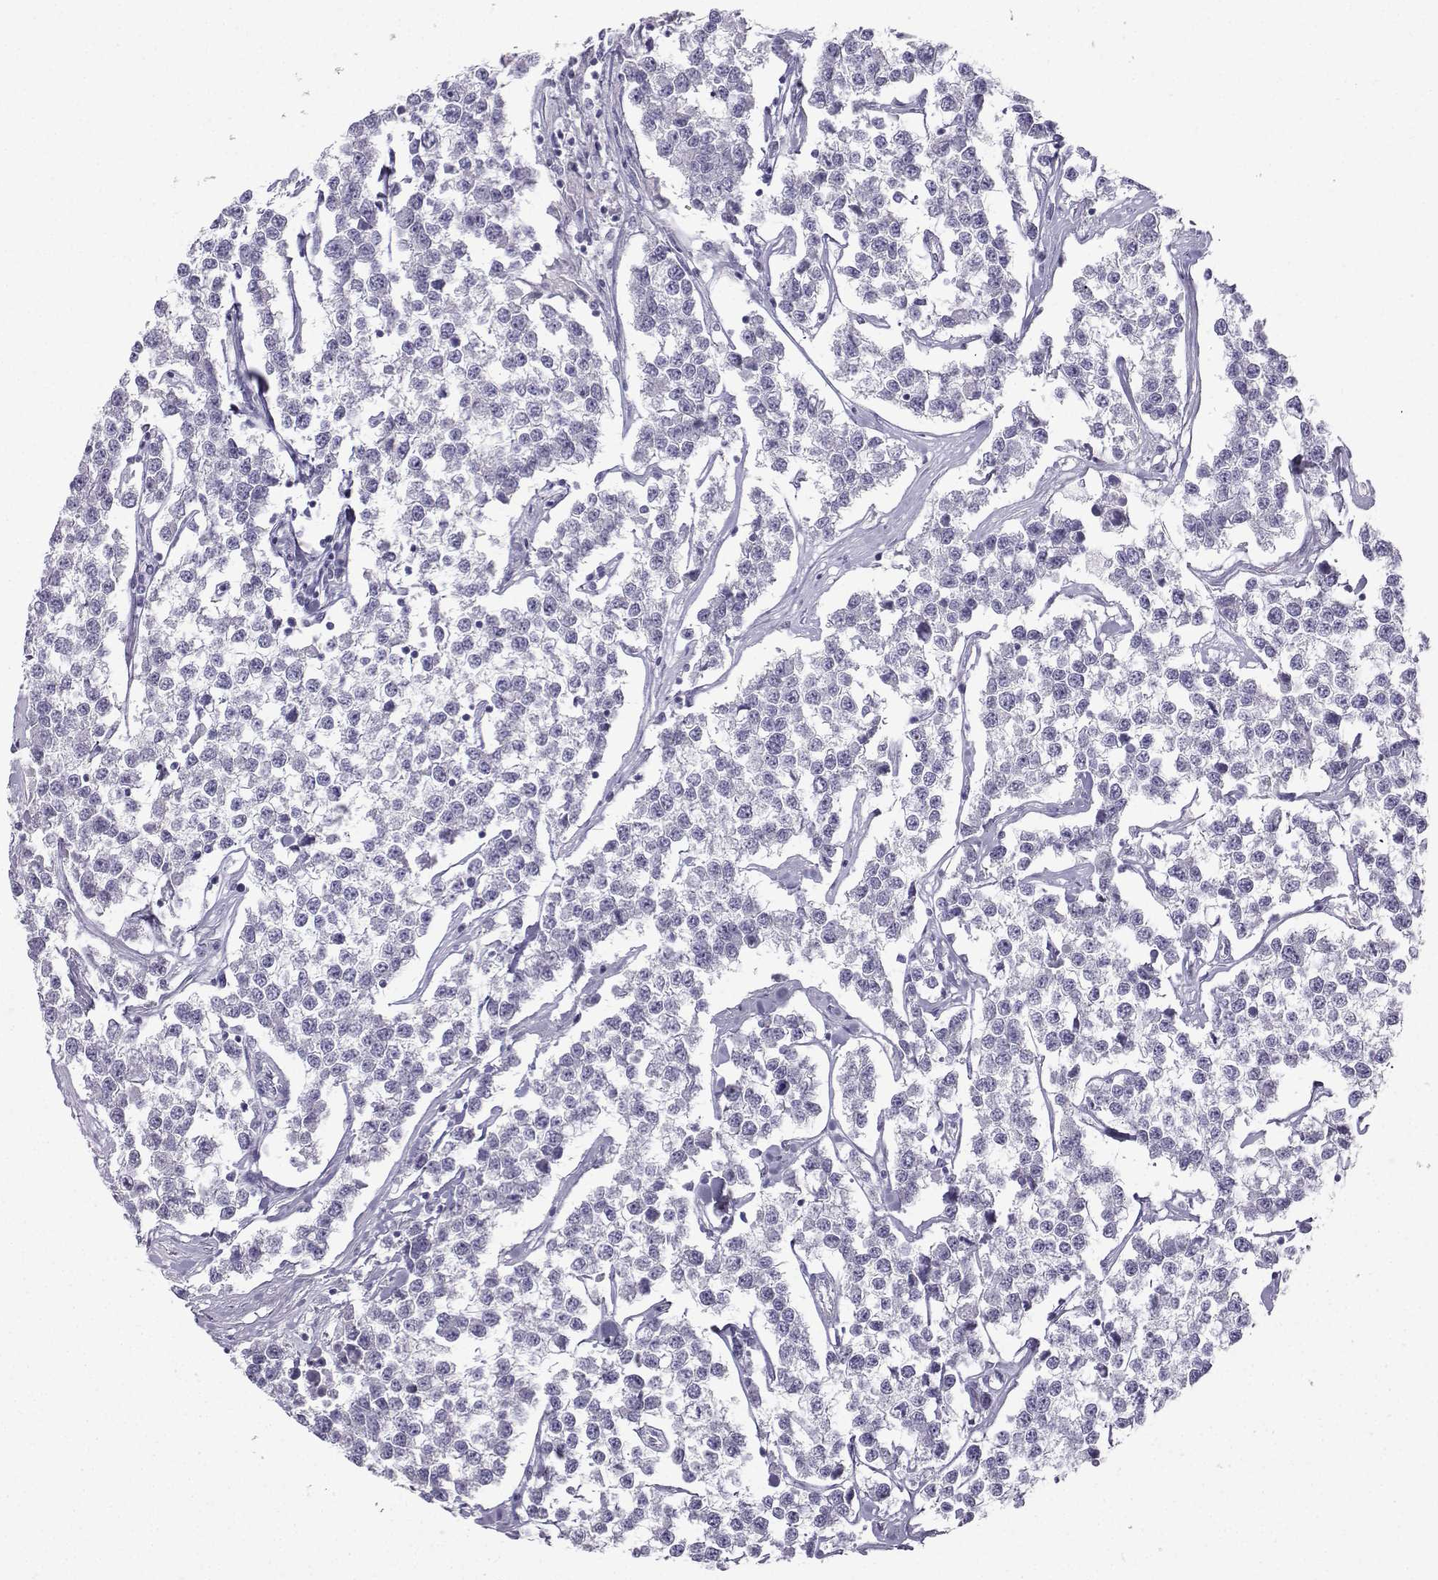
{"staining": {"intensity": "negative", "quantity": "none", "location": "none"}, "tissue": "testis cancer", "cell_type": "Tumor cells", "image_type": "cancer", "snomed": [{"axis": "morphology", "description": "Seminoma, NOS"}, {"axis": "topography", "description": "Testis"}], "caption": "DAB (3,3'-diaminobenzidine) immunohistochemical staining of testis cancer exhibits no significant staining in tumor cells.", "gene": "ZBTB8B", "patient": {"sex": "male", "age": 59}}